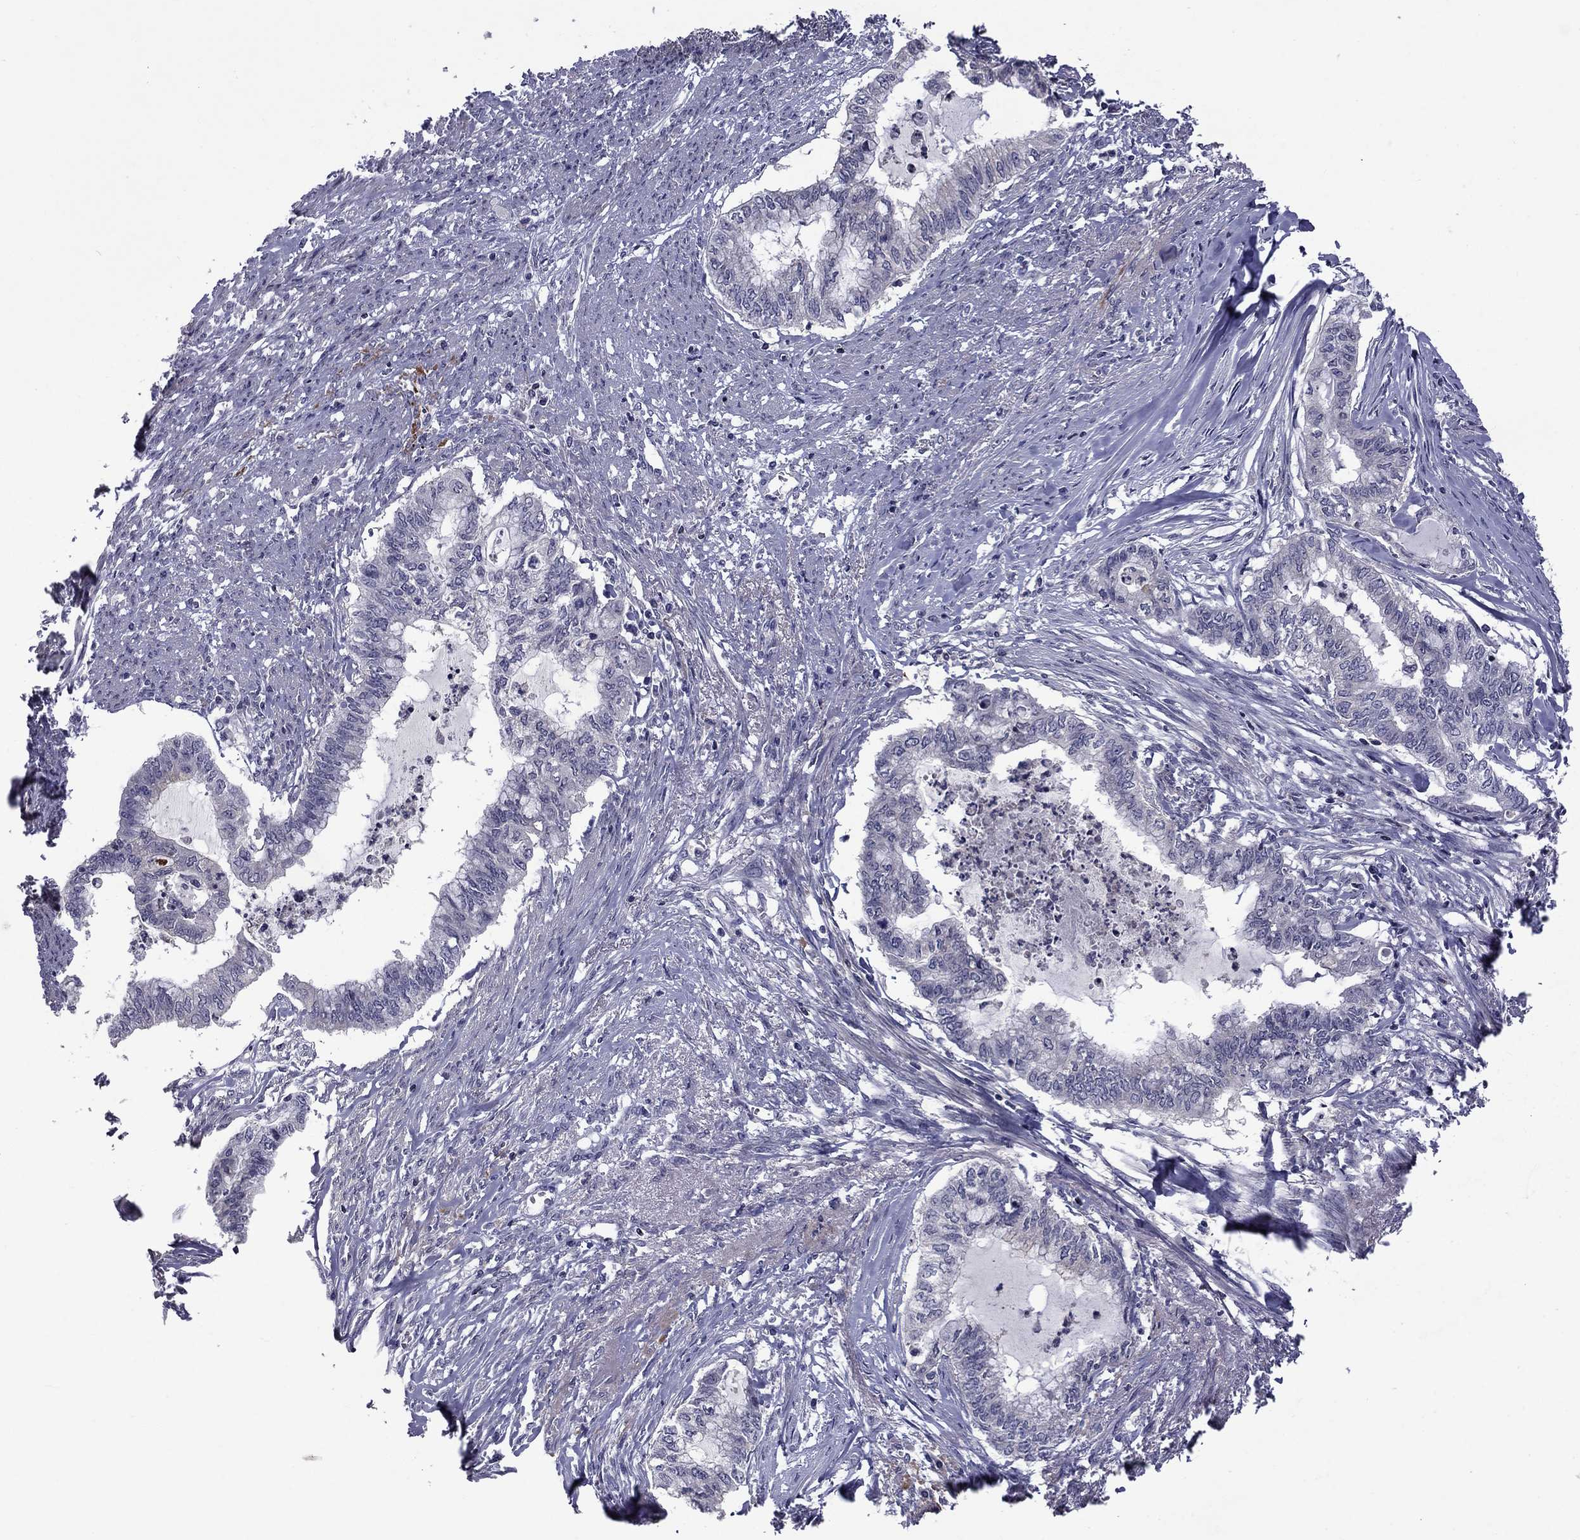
{"staining": {"intensity": "negative", "quantity": "none", "location": "none"}, "tissue": "endometrial cancer", "cell_type": "Tumor cells", "image_type": "cancer", "snomed": [{"axis": "morphology", "description": "Adenocarcinoma, NOS"}, {"axis": "topography", "description": "Endometrium"}], "caption": "DAB immunohistochemical staining of adenocarcinoma (endometrial) demonstrates no significant positivity in tumor cells.", "gene": "SNTA1", "patient": {"sex": "female", "age": 79}}